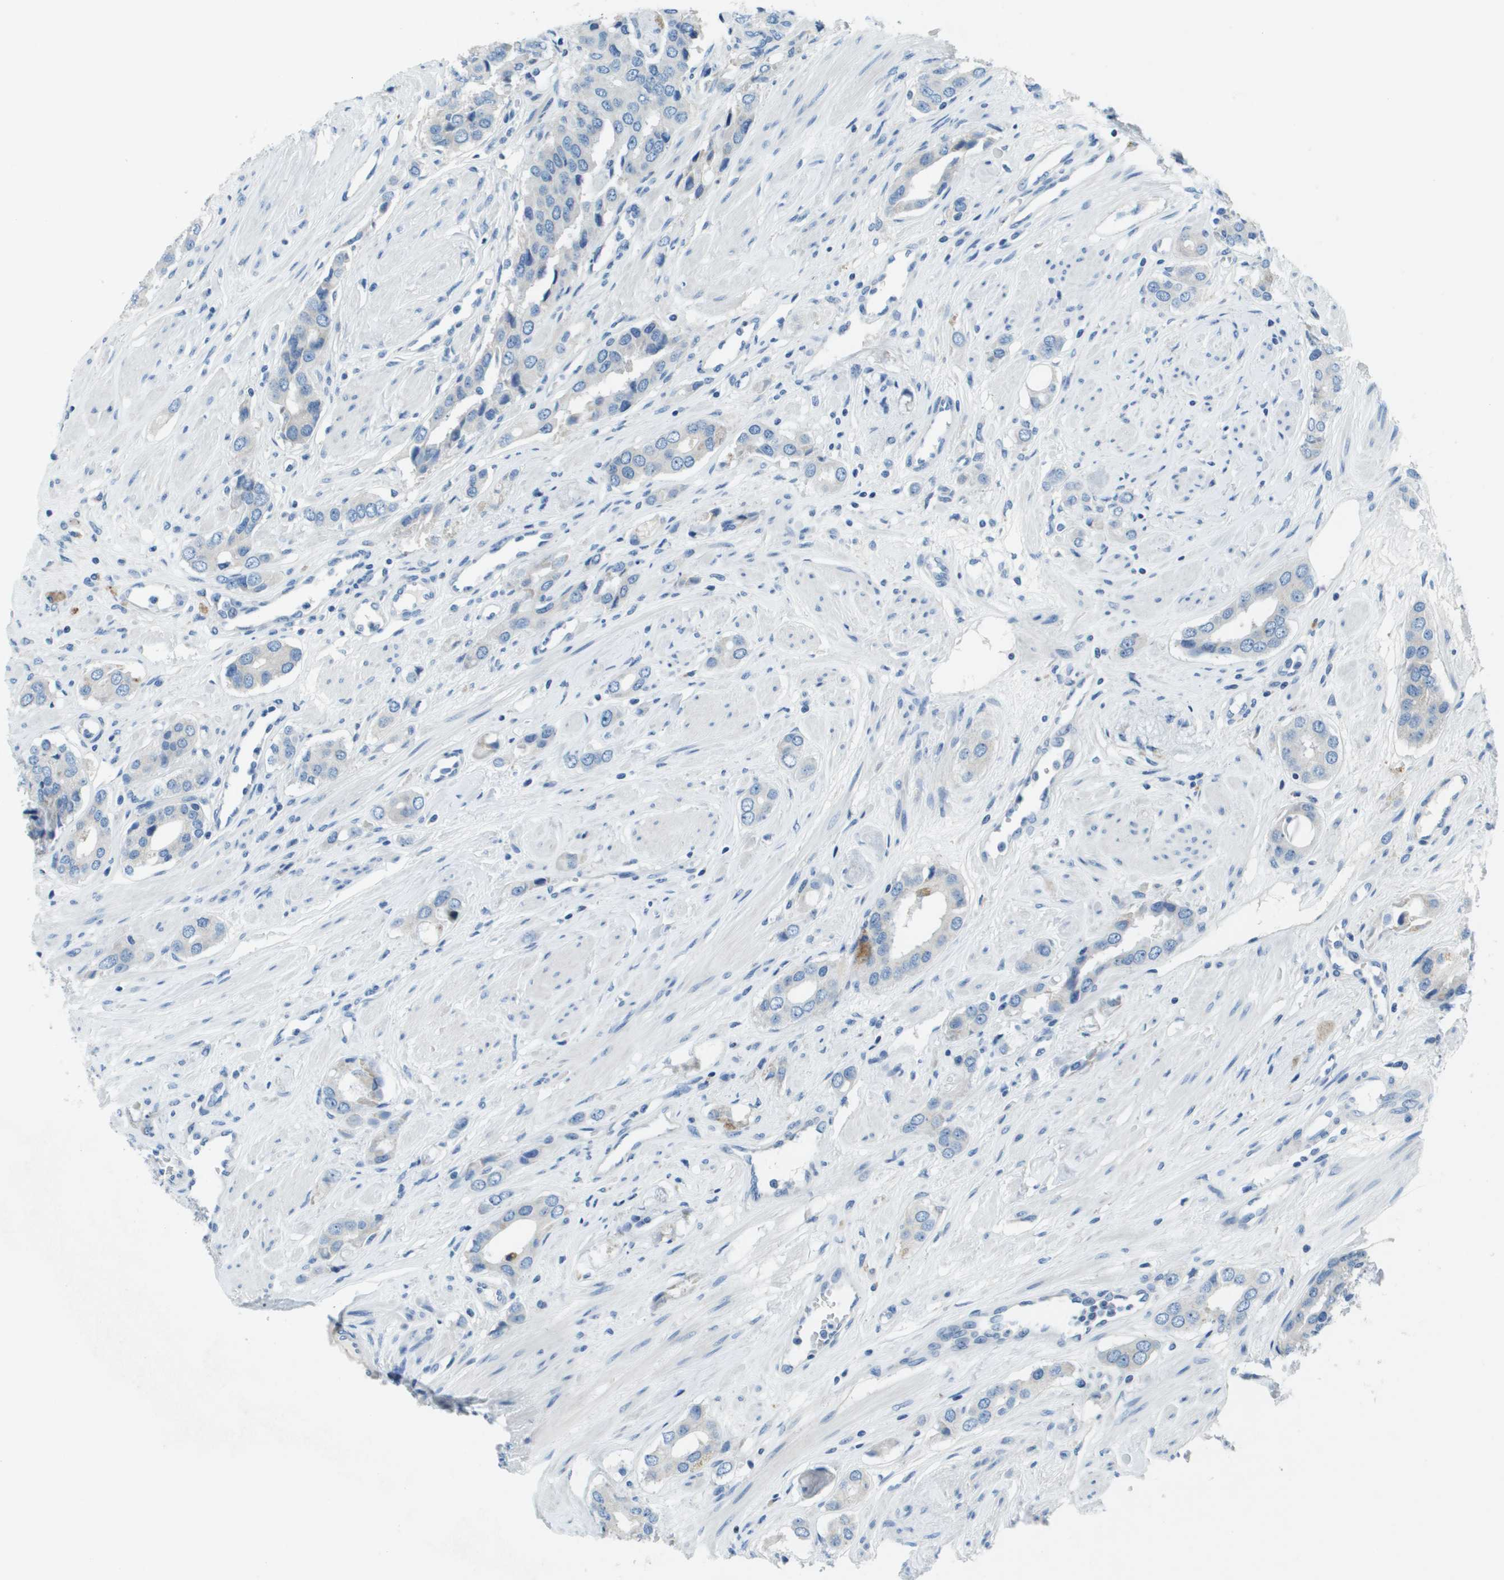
{"staining": {"intensity": "negative", "quantity": "none", "location": "none"}, "tissue": "prostate cancer", "cell_type": "Tumor cells", "image_type": "cancer", "snomed": [{"axis": "morphology", "description": "Adenocarcinoma, High grade"}, {"axis": "topography", "description": "Prostate"}], "caption": "Tumor cells are negative for protein expression in human prostate cancer (adenocarcinoma (high-grade)).", "gene": "SDC1", "patient": {"sex": "male", "age": 52}}